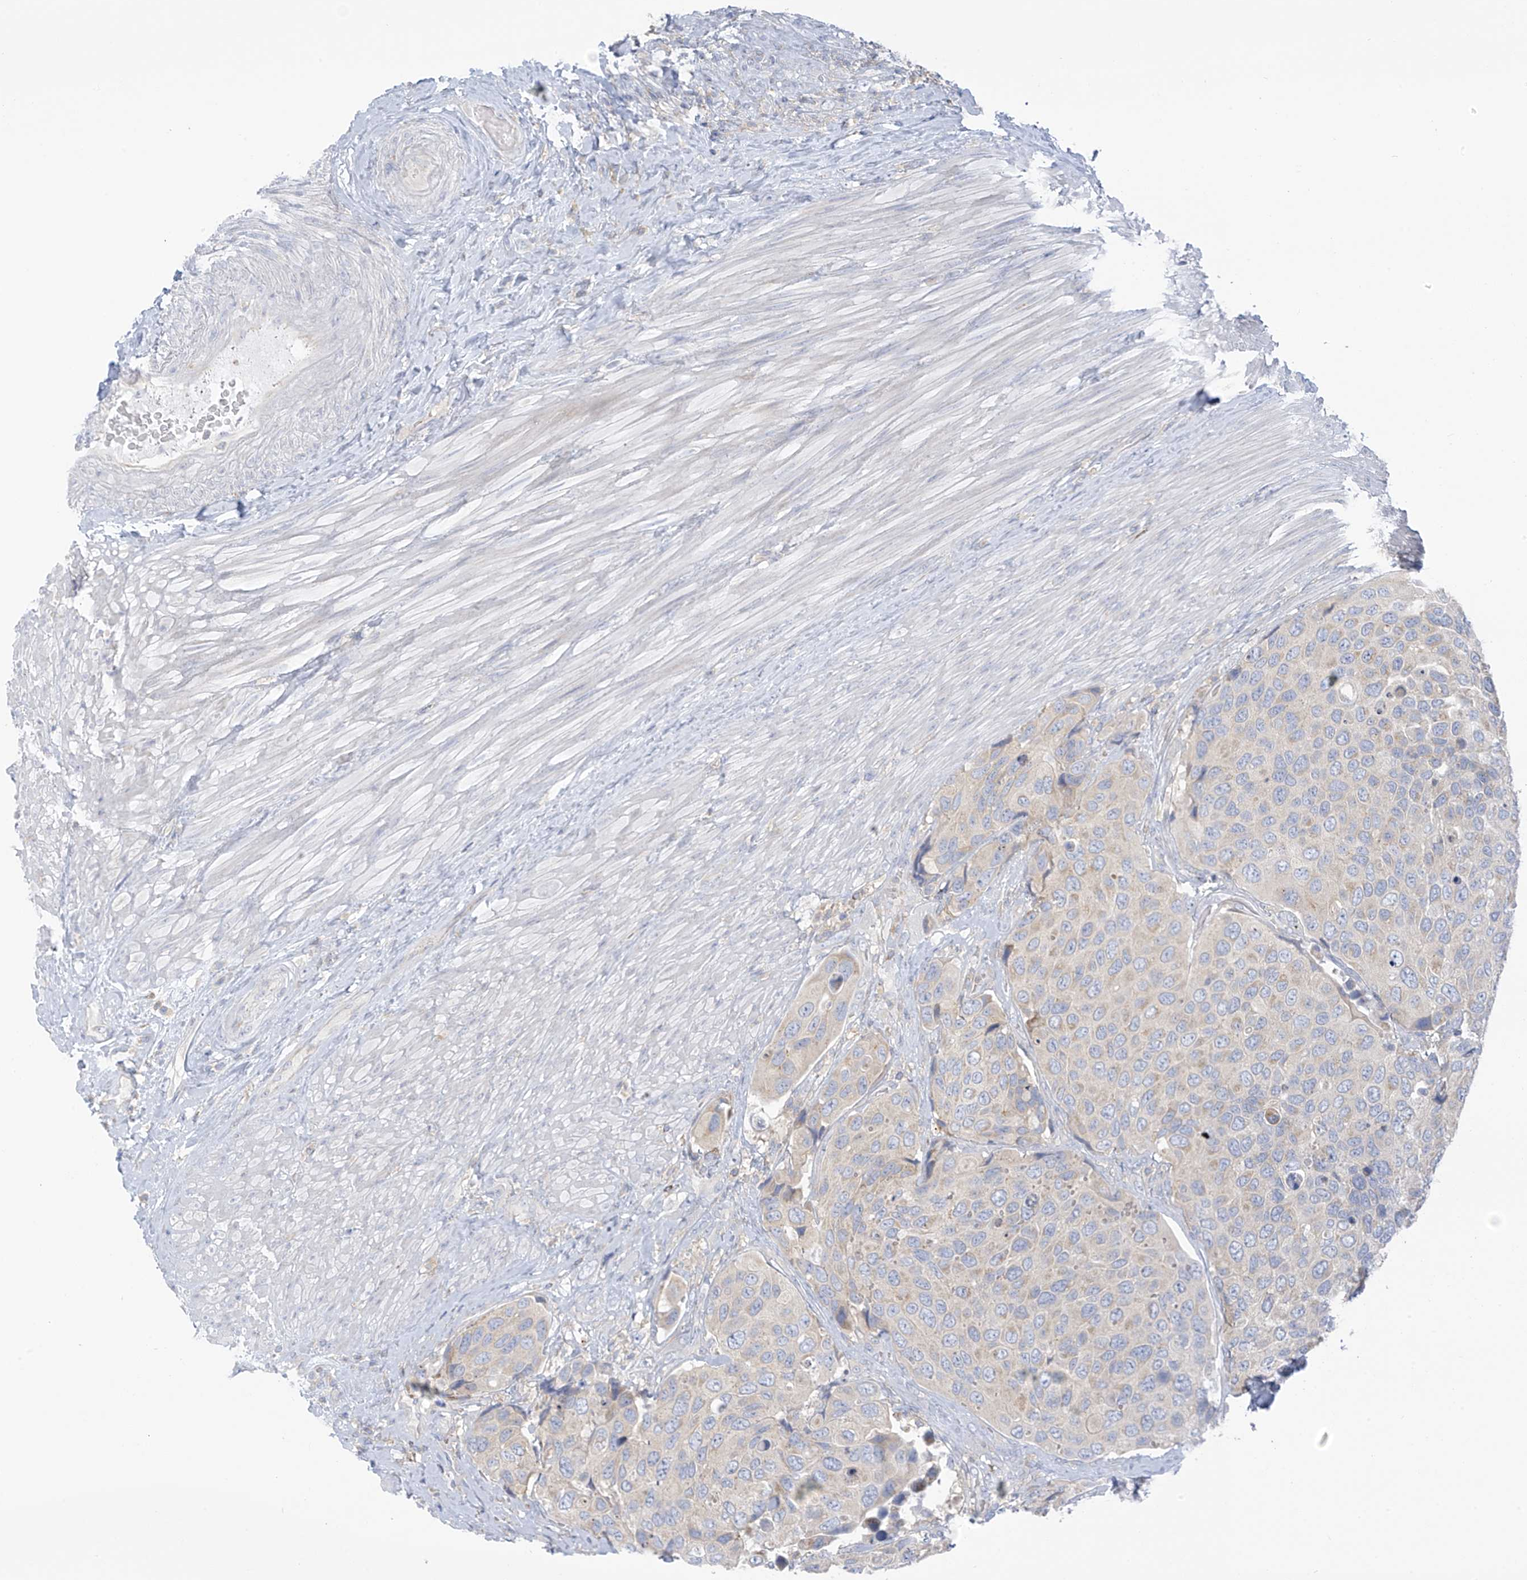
{"staining": {"intensity": "negative", "quantity": "none", "location": "none"}, "tissue": "urothelial cancer", "cell_type": "Tumor cells", "image_type": "cancer", "snomed": [{"axis": "morphology", "description": "Urothelial carcinoma, High grade"}, {"axis": "topography", "description": "Urinary bladder"}], "caption": "Image shows no significant protein expression in tumor cells of urothelial carcinoma (high-grade). (Immunohistochemistry (ihc), brightfield microscopy, high magnification).", "gene": "SLC6A12", "patient": {"sex": "male", "age": 74}}